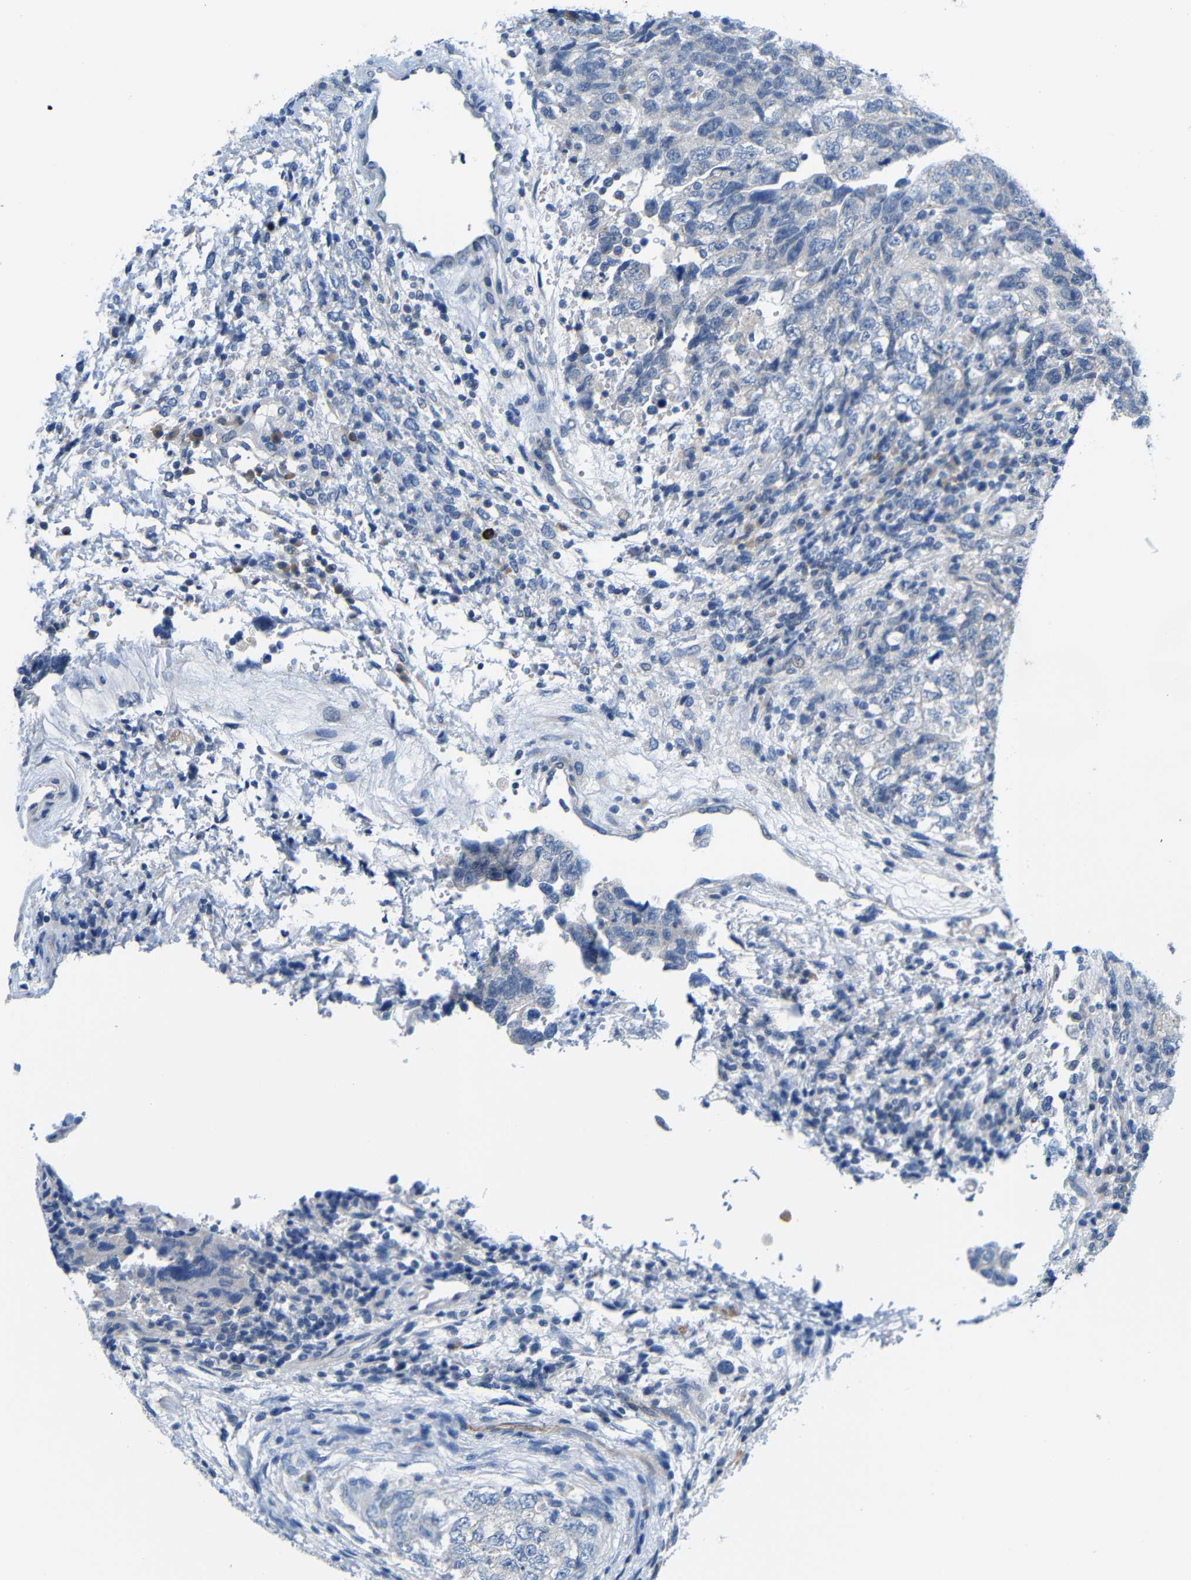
{"staining": {"intensity": "negative", "quantity": "none", "location": "none"}, "tissue": "testis cancer", "cell_type": "Tumor cells", "image_type": "cancer", "snomed": [{"axis": "morphology", "description": "Carcinoma, Embryonal, NOS"}, {"axis": "topography", "description": "Testis"}], "caption": "Immunohistochemistry histopathology image of neoplastic tissue: testis cancer (embryonal carcinoma) stained with DAB displays no significant protein positivity in tumor cells.", "gene": "NEGR1", "patient": {"sex": "male", "age": 36}}